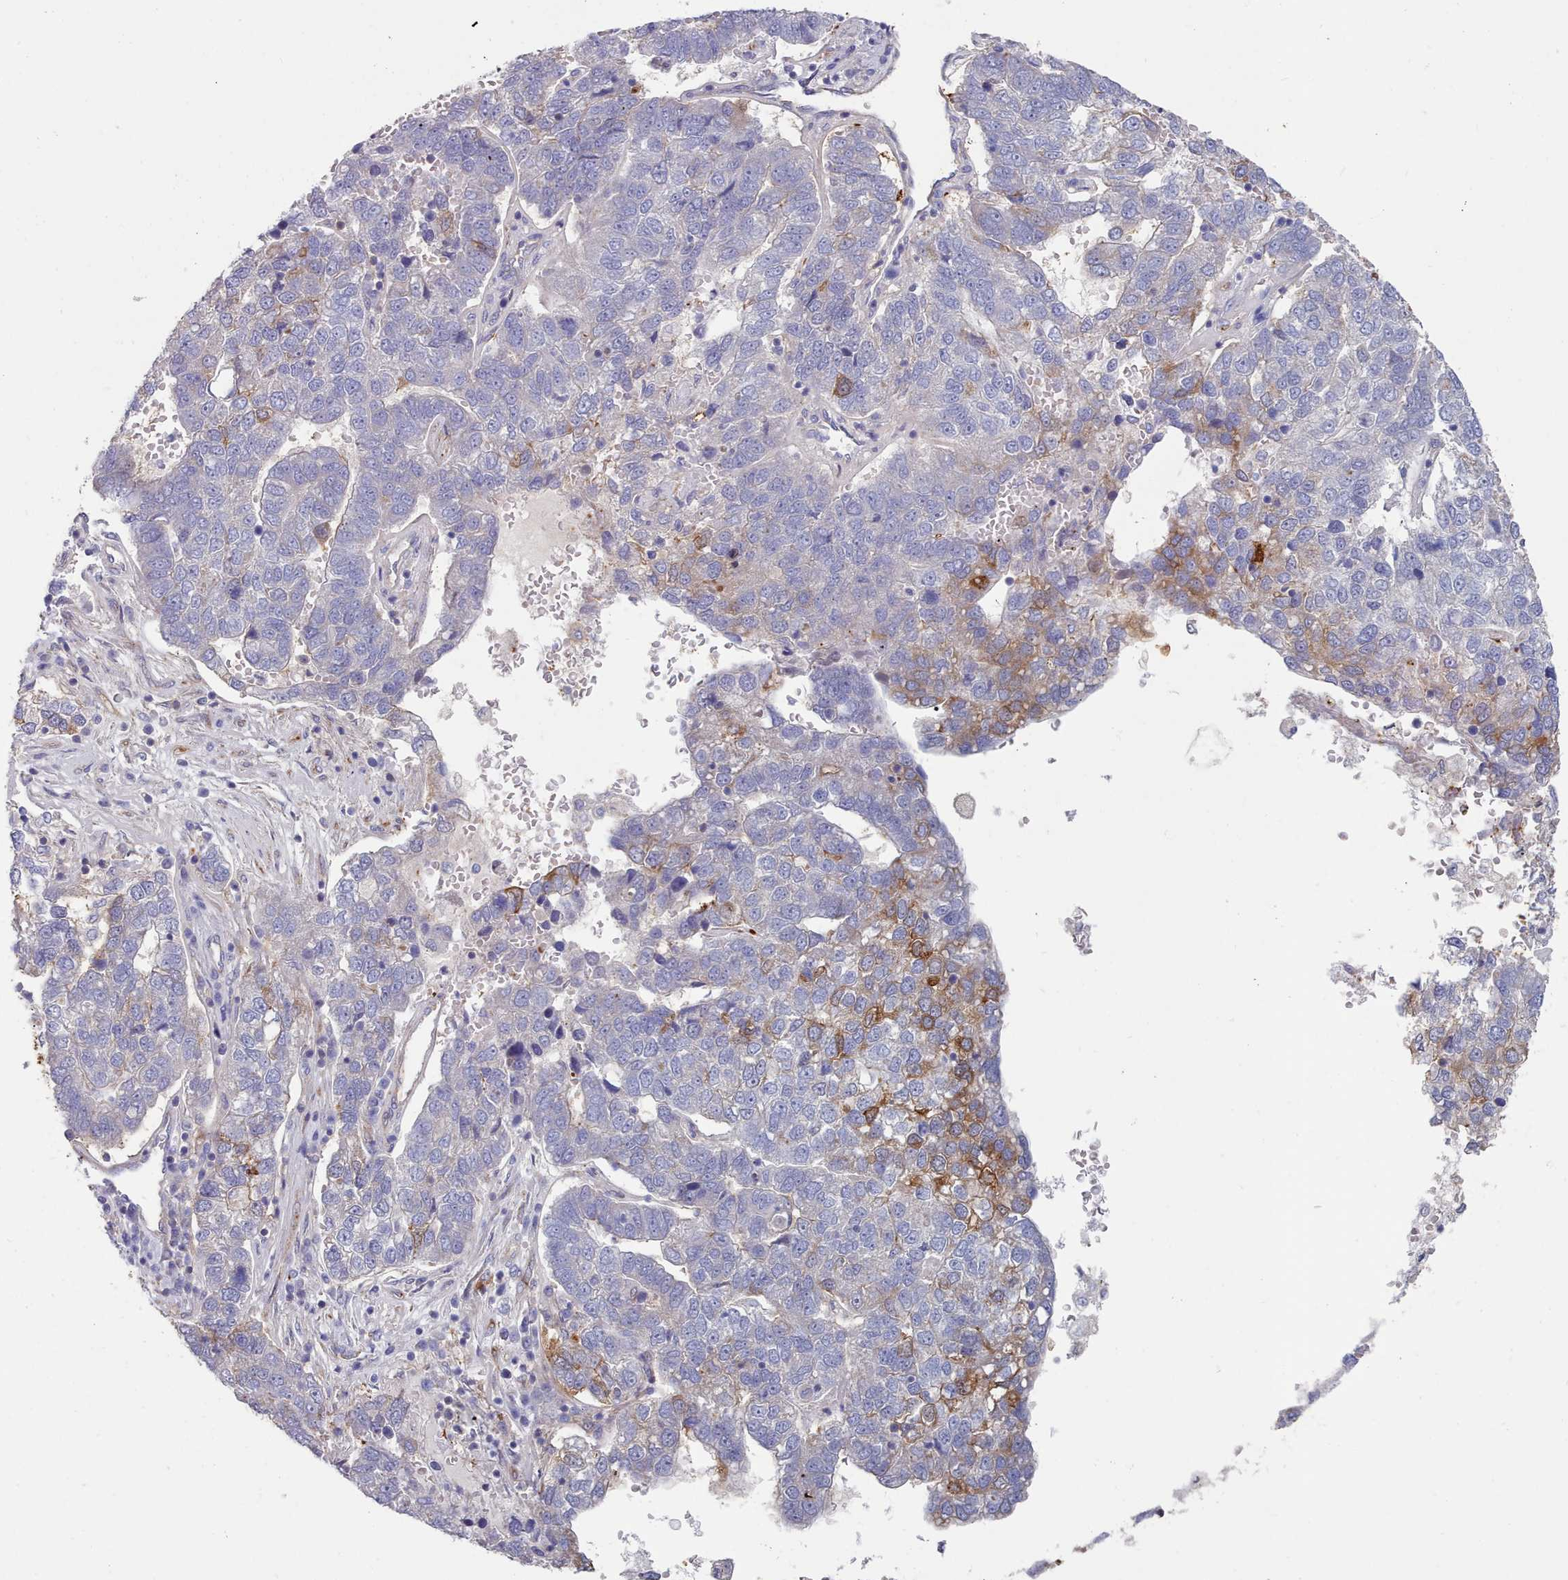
{"staining": {"intensity": "moderate", "quantity": "<25%", "location": "cytoplasmic/membranous"}, "tissue": "pancreatic cancer", "cell_type": "Tumor cells", "image_type": "cancer", "snomed": [{"axis": "morphology", "description": "Adenocarcinoma, NOS"}, {"axis": "topography", "description": "Pancreas"}], "caption": "Protein expression analysis of pancreatic cancer (adenocarcinoma) exhibits moderate cytoplasmic/membranous staining in about <25% of tumor cells.", "gene": "G6PC1", "patient": {"sex": "female", "age": 61}}